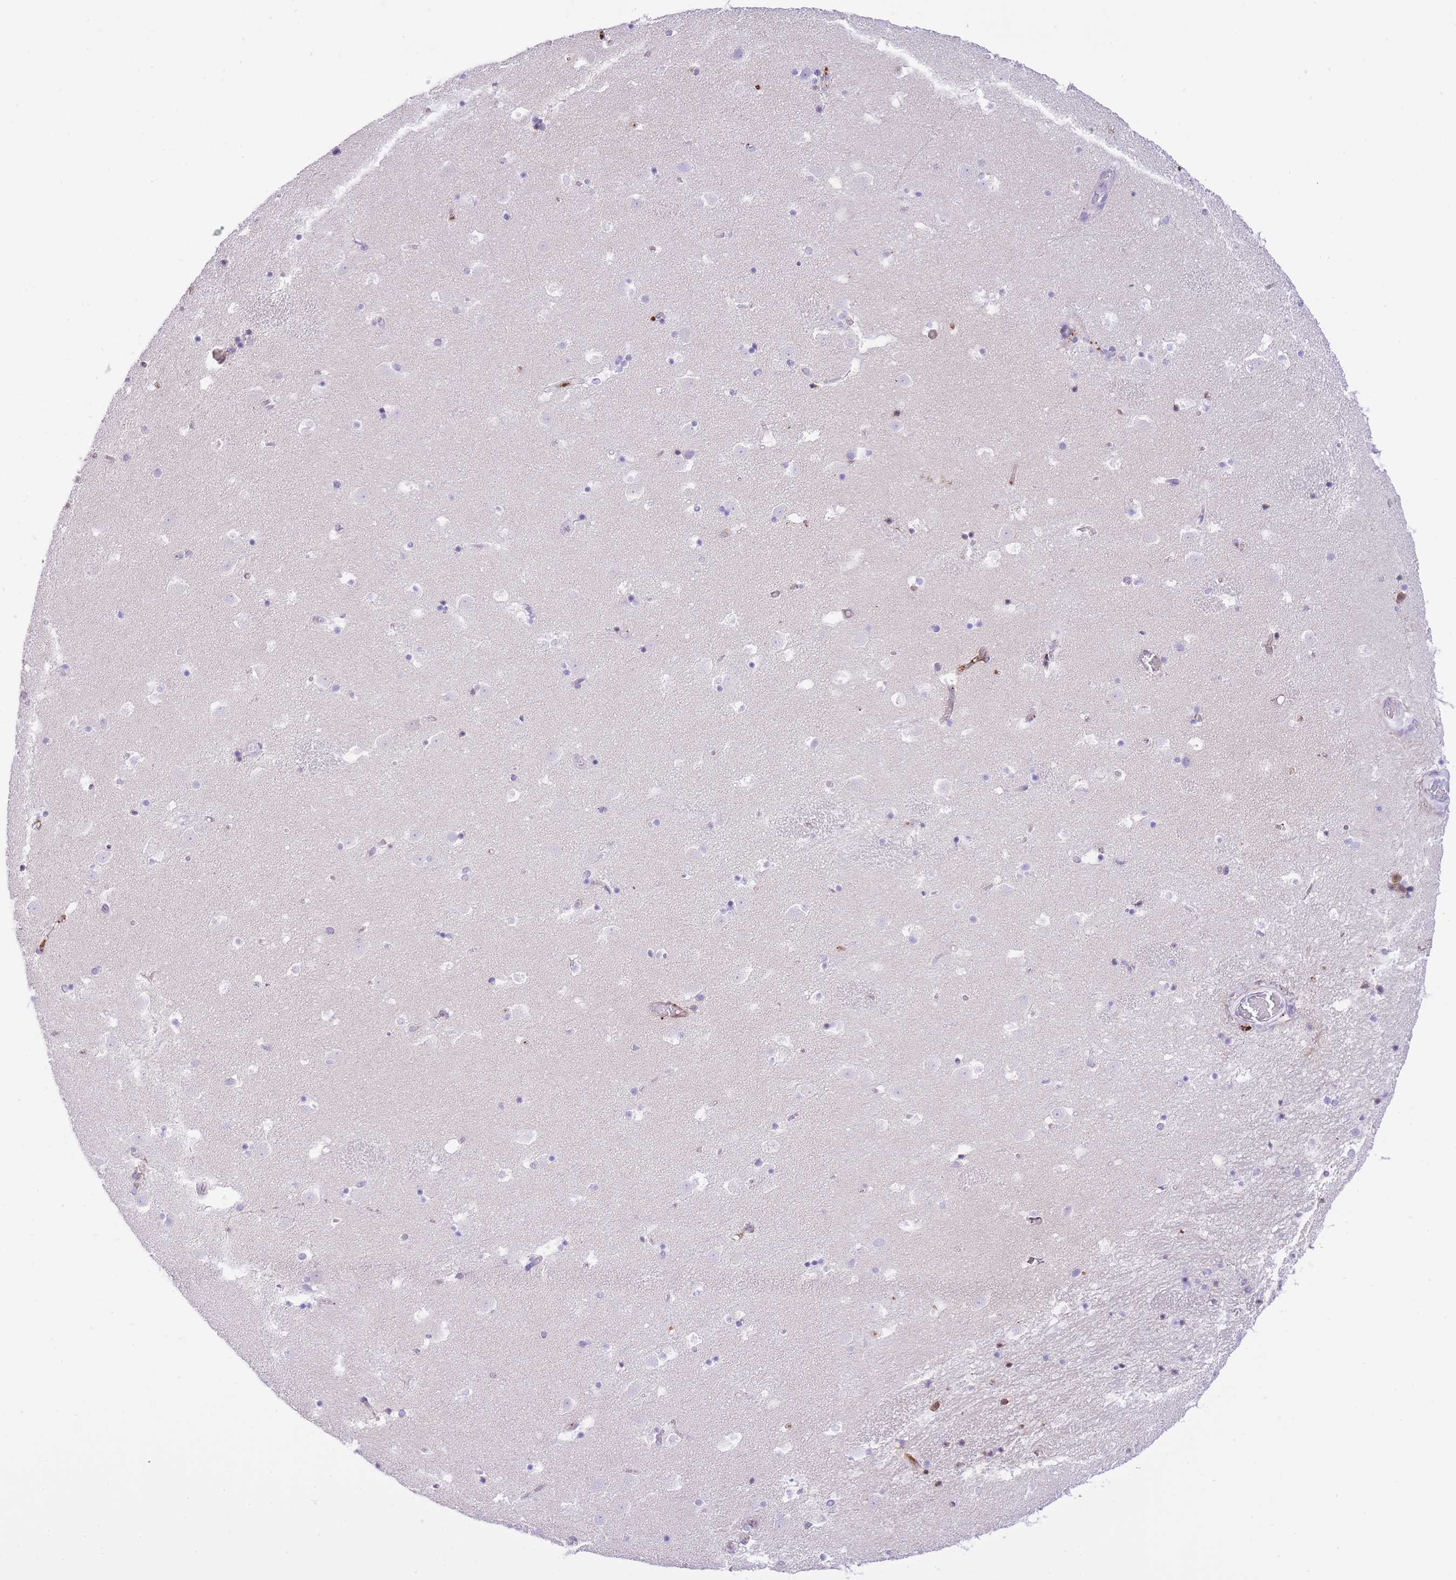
{"staining": {"intensity": "weak", "quantity": "<25%", "location": "cytoplasmic/membranous"}, "tissue": "caudate", "cell_type": "Glial cells", "image_type": "normal", "snomed": [{"axis": "morphology", "description": "Normal tissue, NOS"}, {"axis": "topography", "description": "Lateral ventricle wall"}], "caption": "Protein analysis of benign caudate reveals no significant expression in glial cells. Brightfield microscopy of IHC stained with DAB (3,3'-diaminobenzidine) (brown) and hematoxylin (blue), captured at high magnification.", "gene": "HRG", "patient": {"sex": "male", "age": 25}}